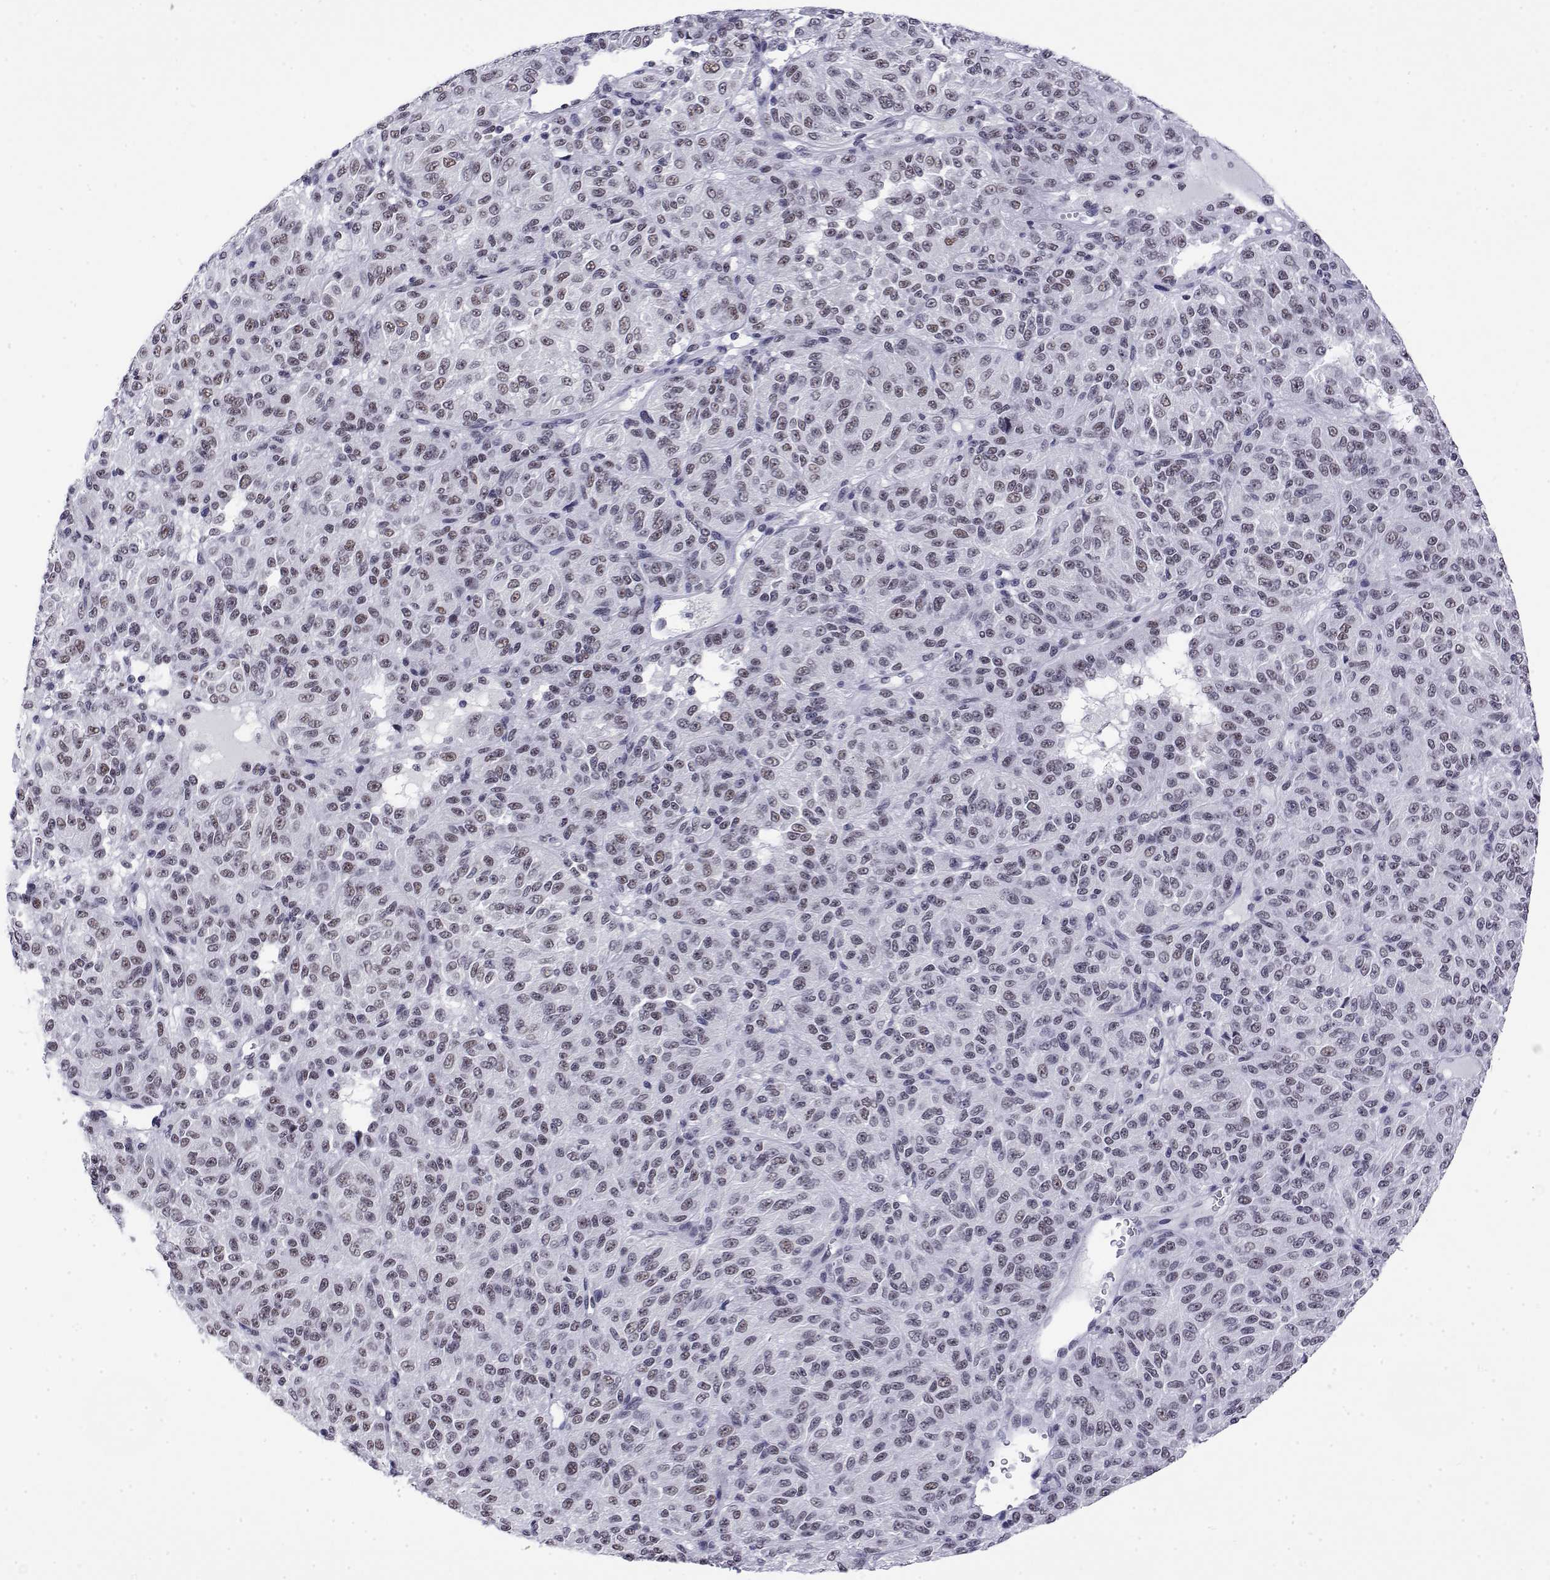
{"staining": {"intensity": "weak", "quantity": "25%-75%", "location": "nuclear"}, "tissue": "melanoma", "cell_type": "Tumor cells", "image_type": "cancer", "snomed": [{"axis": "morphology", "description": "Malignant melanoma, Metastatic site"}, {"axis": "topography", "description": "Brain"}], "caption": "A brown stain shows weak nuclear positivity of a protein in malignant melanoma (metastatic site) tumor cells. (Stains: DAB in brown, nuclei in blue, Microscopy: brightfield microscopy at high magnification).", "gene": "POLDIP3", "patient": {"sex": "female", "age": 56}}